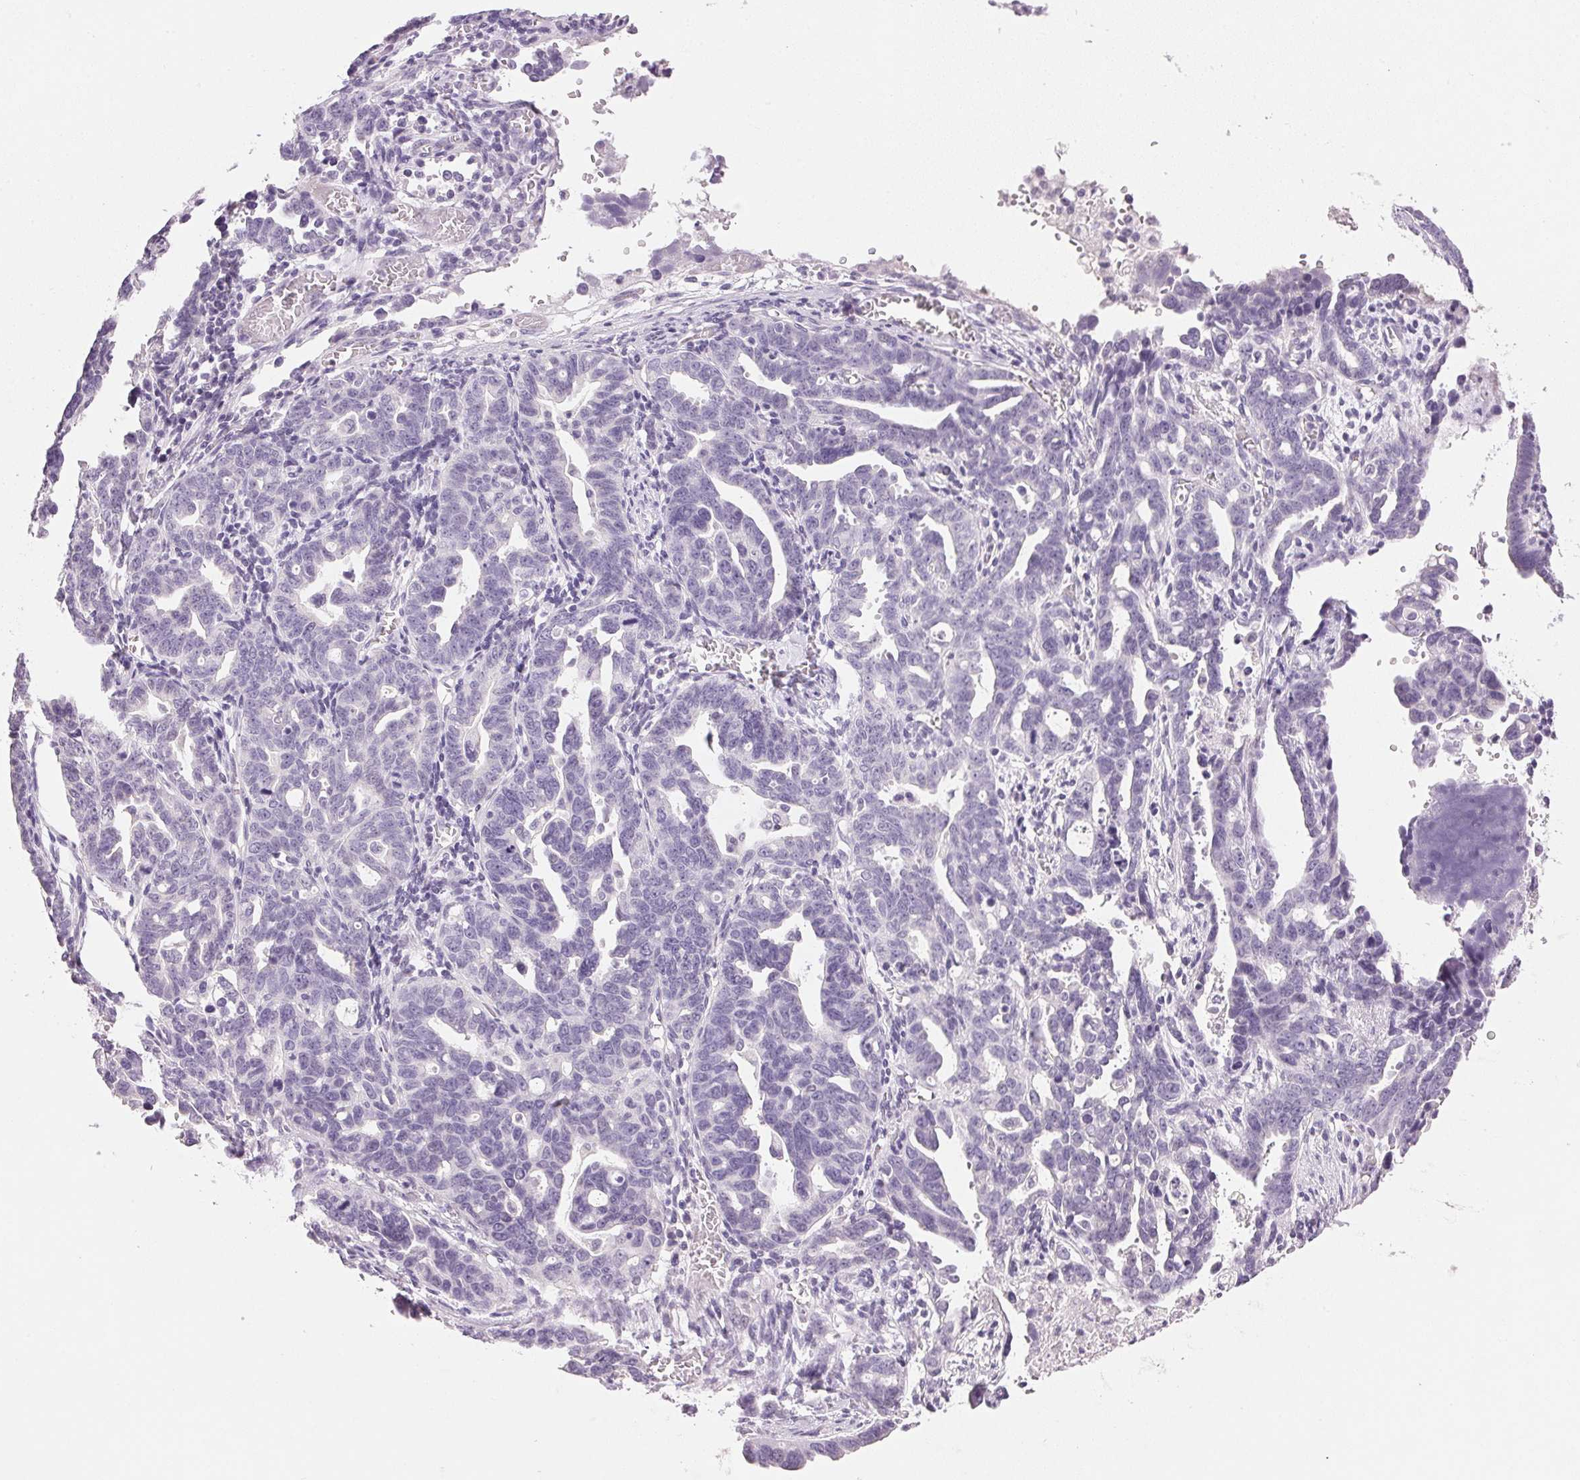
{"staining": {"intensity": "negative", "quantity": "none", "location": "none"}, "tissue": "ovarian cancer", "cell_type": "Tumor cells", "image_type": "cancer", "snomed": [{"axis": "morphology", "description": "Cystadenocarcinoma, serous, NOS"}, {"axis": "topography", "description": "Ovary"}], "caption": "The IHC micrograph has no significant positivity in tumor cells of ovarian cancer tissue.", "gene": "IGFBP1", "patient": {"sex": "female", "age": 69}}